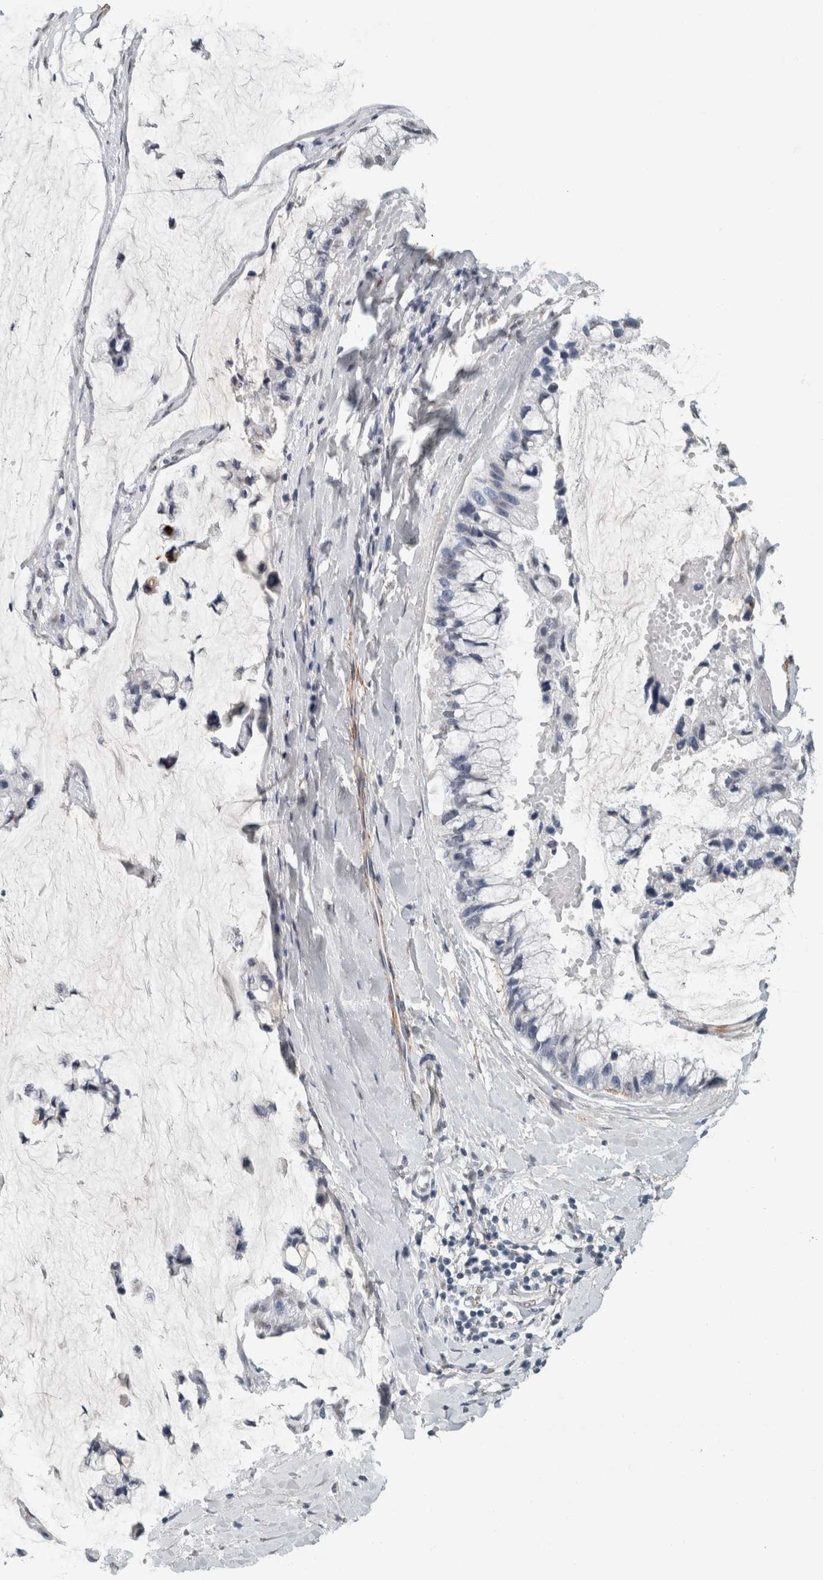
{"staining": {"intensity": "negative", "quantity": "none", "location": "none"}, "tissue": "ovarian cancer", "cell_type": "Tumor cells", "image_type": "cancer", "snomed": [{"axis": "morphology", "description": "Cystadenocarcinoma, mucinous, NOS"}, {"axis": "topography", "description": "Ovary"}], "caption": "Mucinous cystadenocarcinoma (ovarian) was stained to show a protein in brown. There is no significant positivity in tumor cells.", "gene": "LTBP1", "patient": {"sex": "female", "age": 39}}